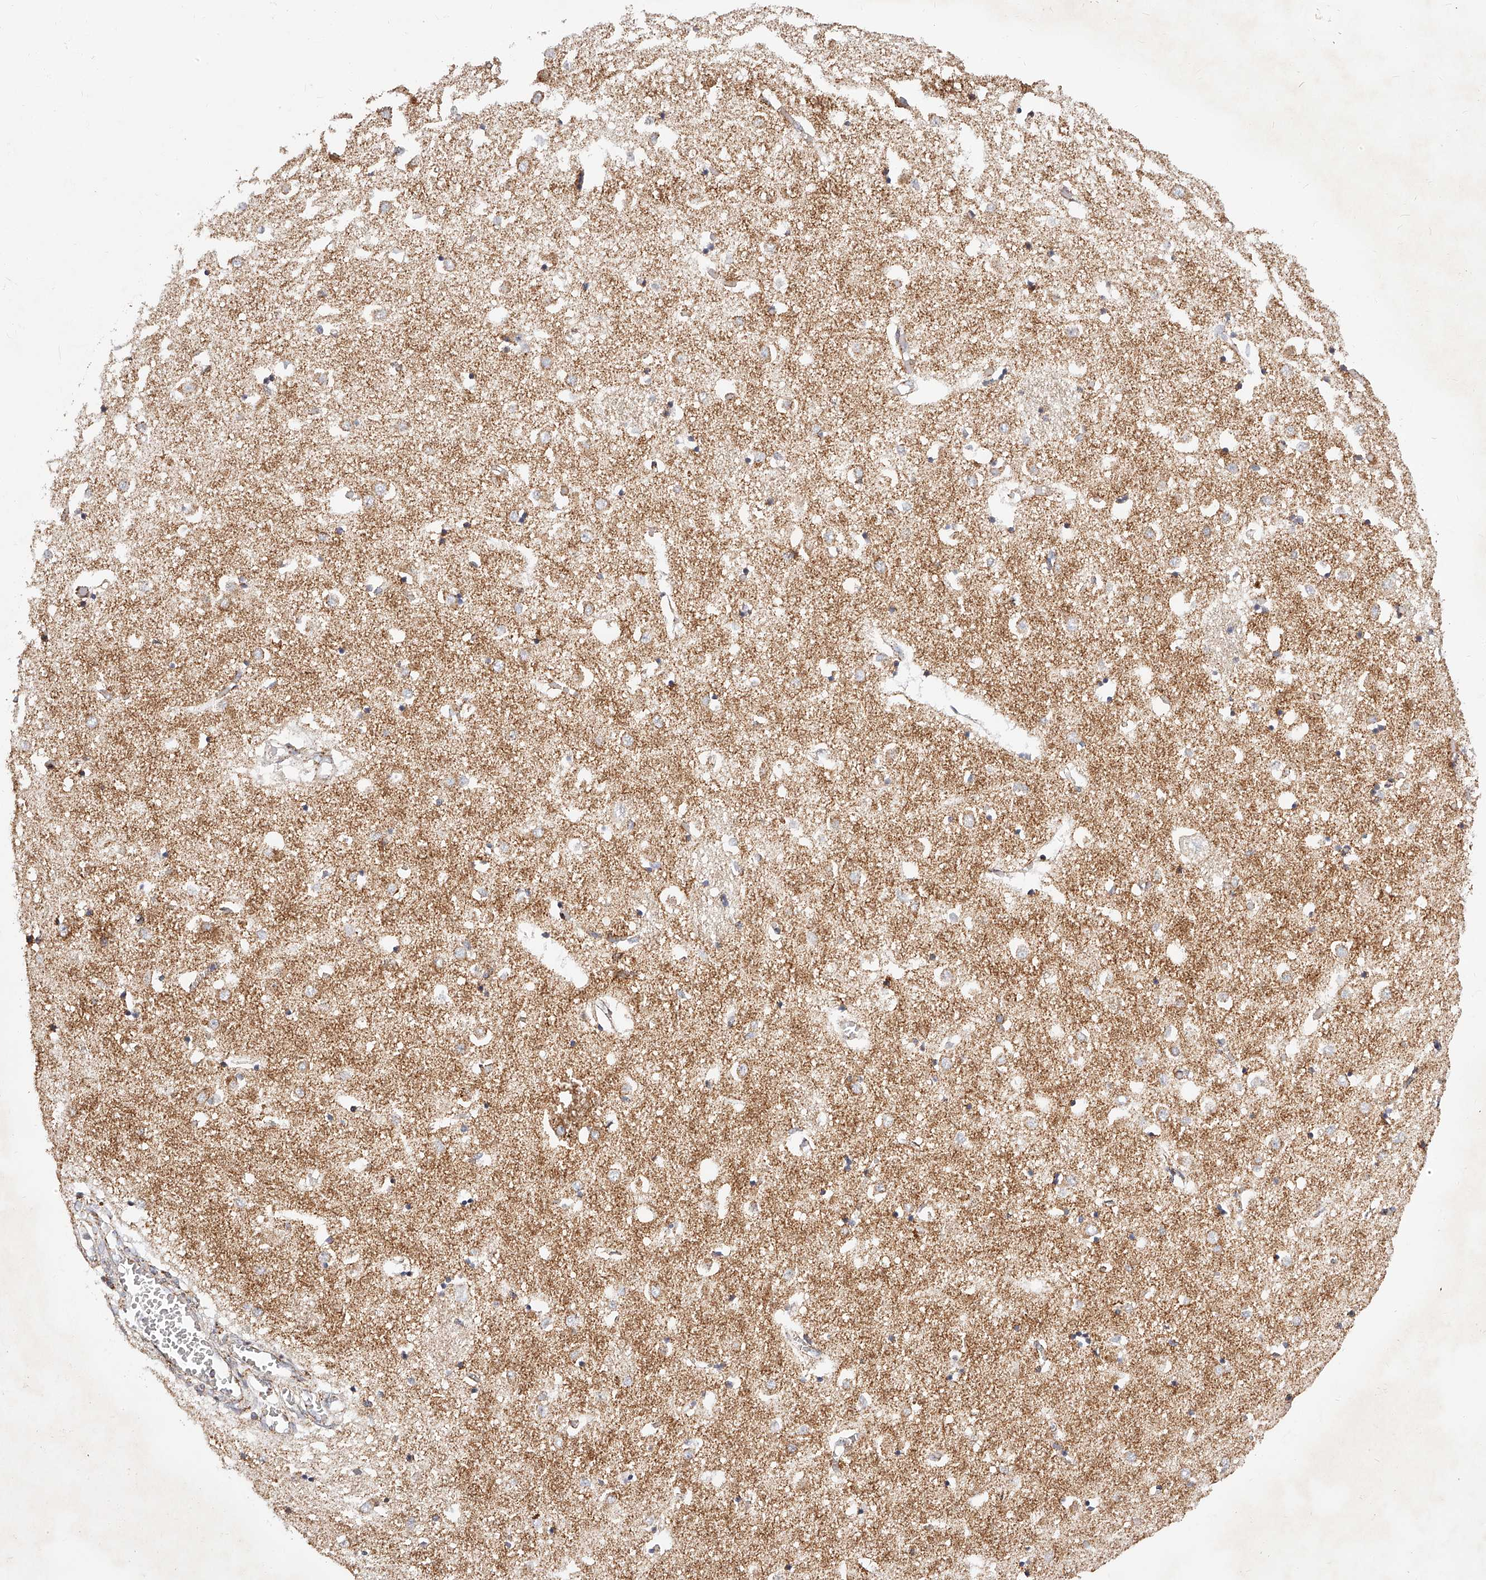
{"staining": {"intensity": "moderate", "quantity": "<25%", "location": "cytoplasmic/membranous"}, "tissue": "caudate", "cell_type": "Glial cells", "image_type": "normal", "snomed": [{"axis": "morphology", "description": "Normal tissue, NOS"}, {"axis": "topography", "description": "Lateral ventricle wall"}], "caption": "Immunohistochemical staining of normal caudate reveals moderate cytoplasmic/membranous protein expression in about <25% of glial cells. Nuclei are stained in blue.", "gene": "NDUFV3", "patient": {"sex": "male", "age": 70}}